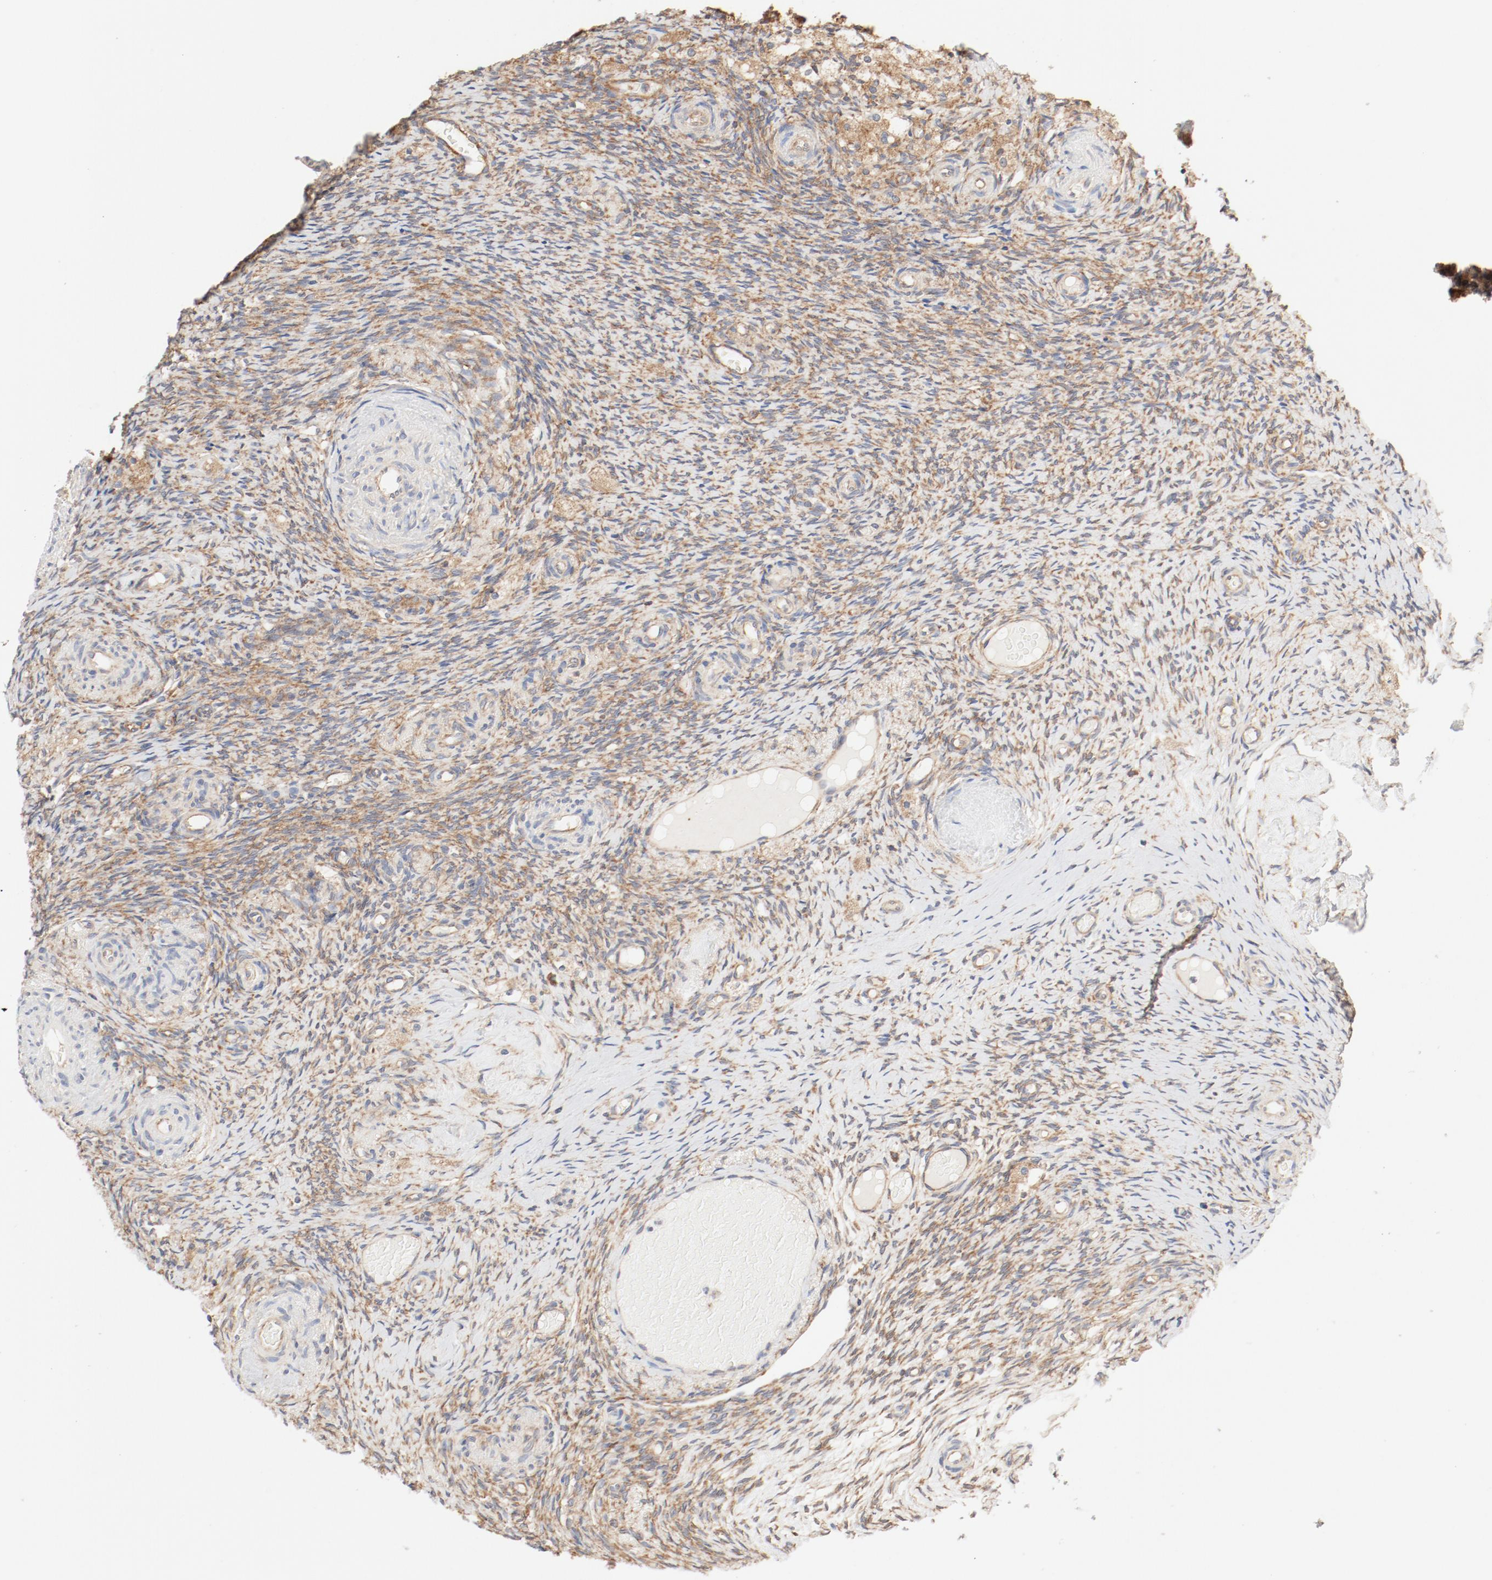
{"staining": {"intensity": "moderate", "quantity": ">75%", "location": "cytoplasmic/membranous"}, "tissue": "ovary", "cell_type": "Ovarian stroma cells", "image_type": "normal", "snomed": [{"axis": "morphology", "description": "Normal tissue, NOS"}, {"axis": "topography", "description": "Ovary"}], "caption": "IHC of unremarkable human ovary displays medium levels of moderate cytoplasmic/membranous positivity in about >75% of ovarian stroma cells. The staining was performed using DAB to visualize the protein expression in brown, while the nuclei were stained in blue with hematoxylin (Magnification: 20x).", "gene": "RPS6", "patient": {"sex": "female", "age": 60}}